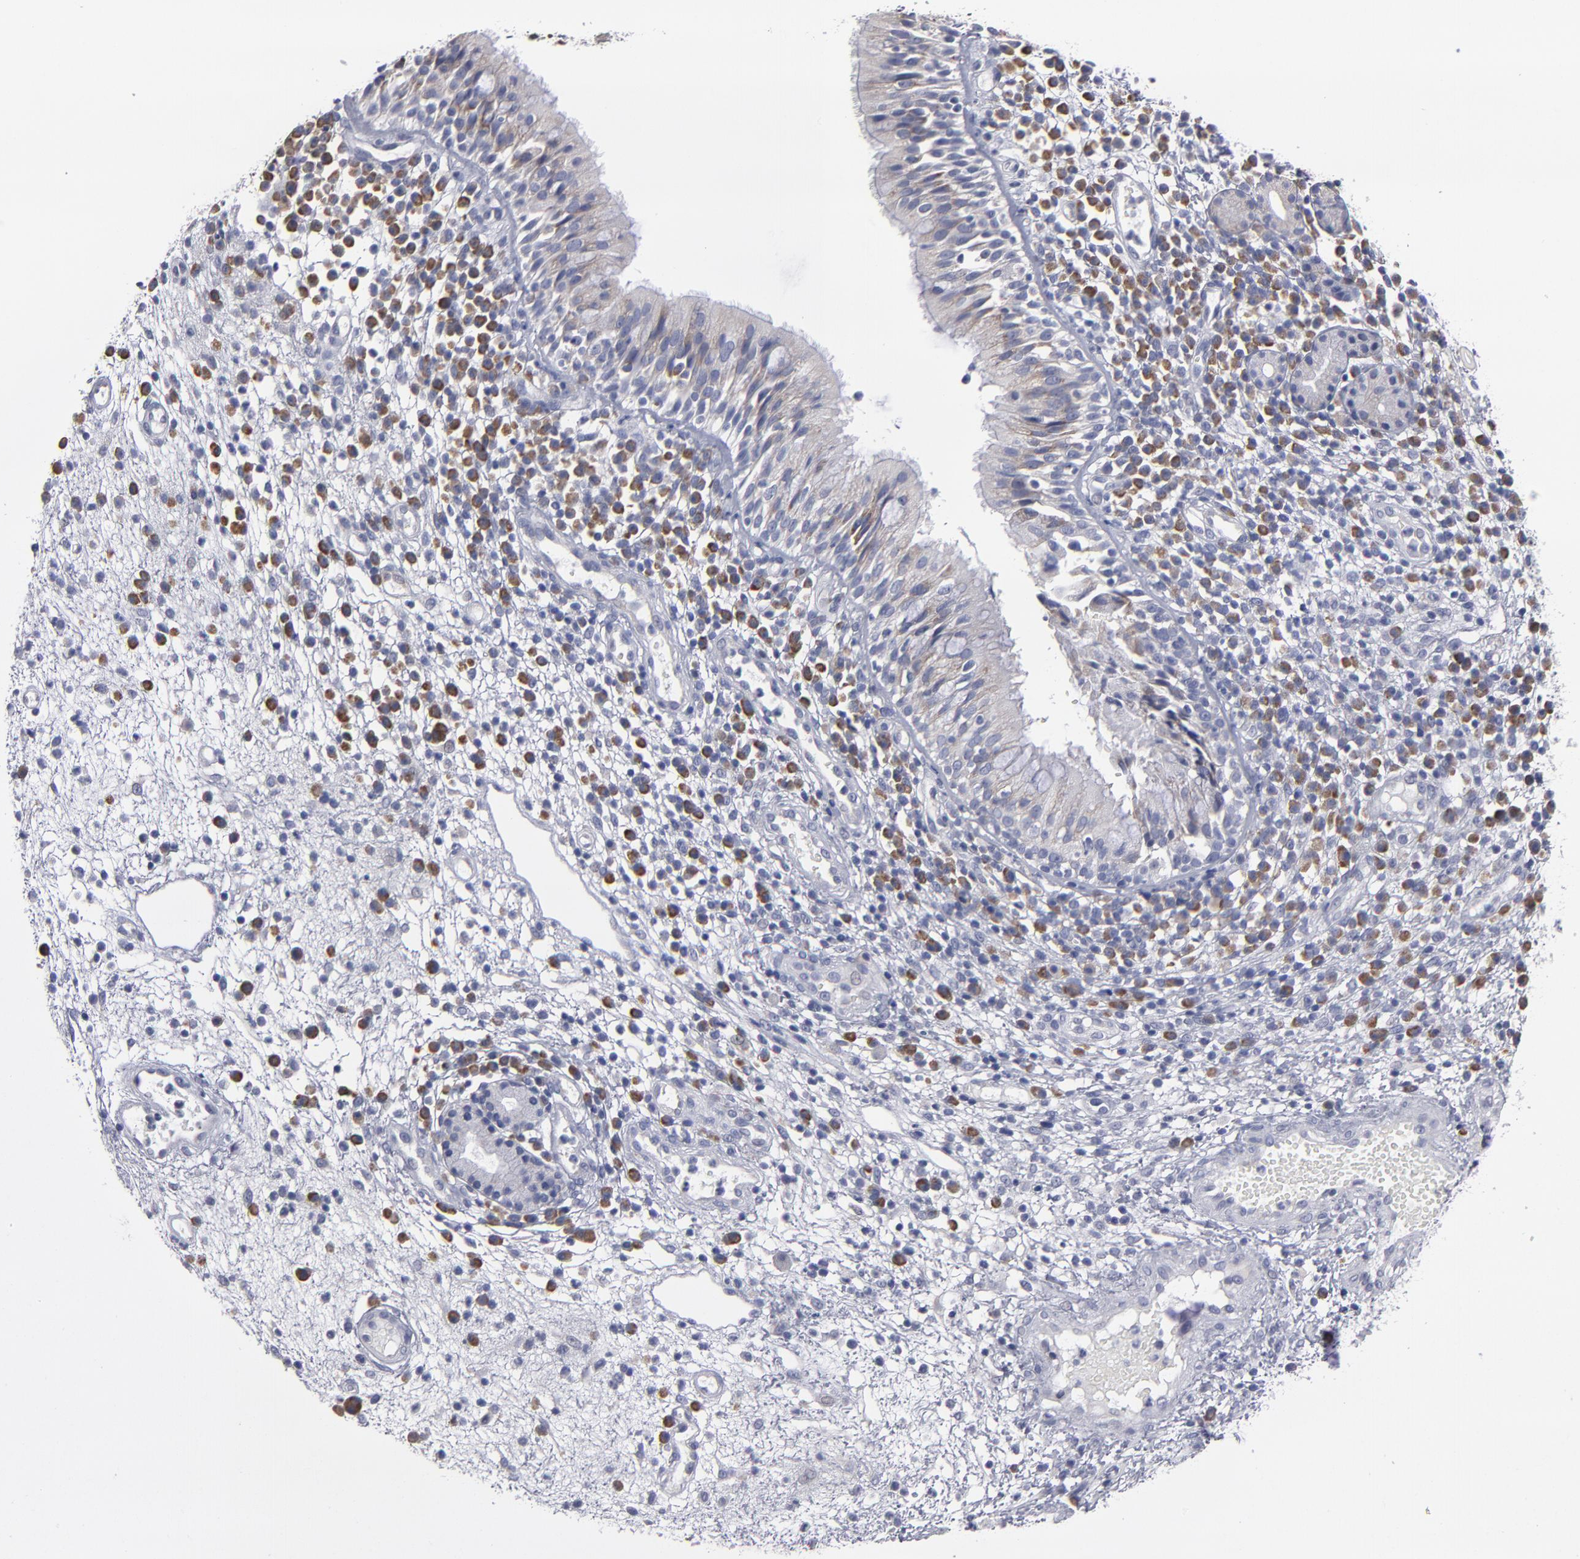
{"staining": {"intensity": "weak", "quantity": "<25%", "location": "cytoplasmic/membranous"}, "tissue": "nasopharynx", "cell_type": "Respiratory epithelial cells", "image_type": "normal", "snomed": [{"axis": "morphology", "description": "Normal tissue, NOS"}, {"axis": "morphology", "description": "Inflammation, NOS"}, {"axis": "morphology", "description": "Malignant melanoma, Metastatic site"}, {"axis": "topography", "description": "Nasopharynx"}], "caption": "Nasopharynx was stained to show a protein in brown. There is no significant staining in respiratory epithelial cells. (DAB (3,3'-diaminobenzidine) immunohistochemistry (IHC) with hematoxylin counter stain).", "gene": "CCDC80", "patient": {"sex": "female", "age": 55}}